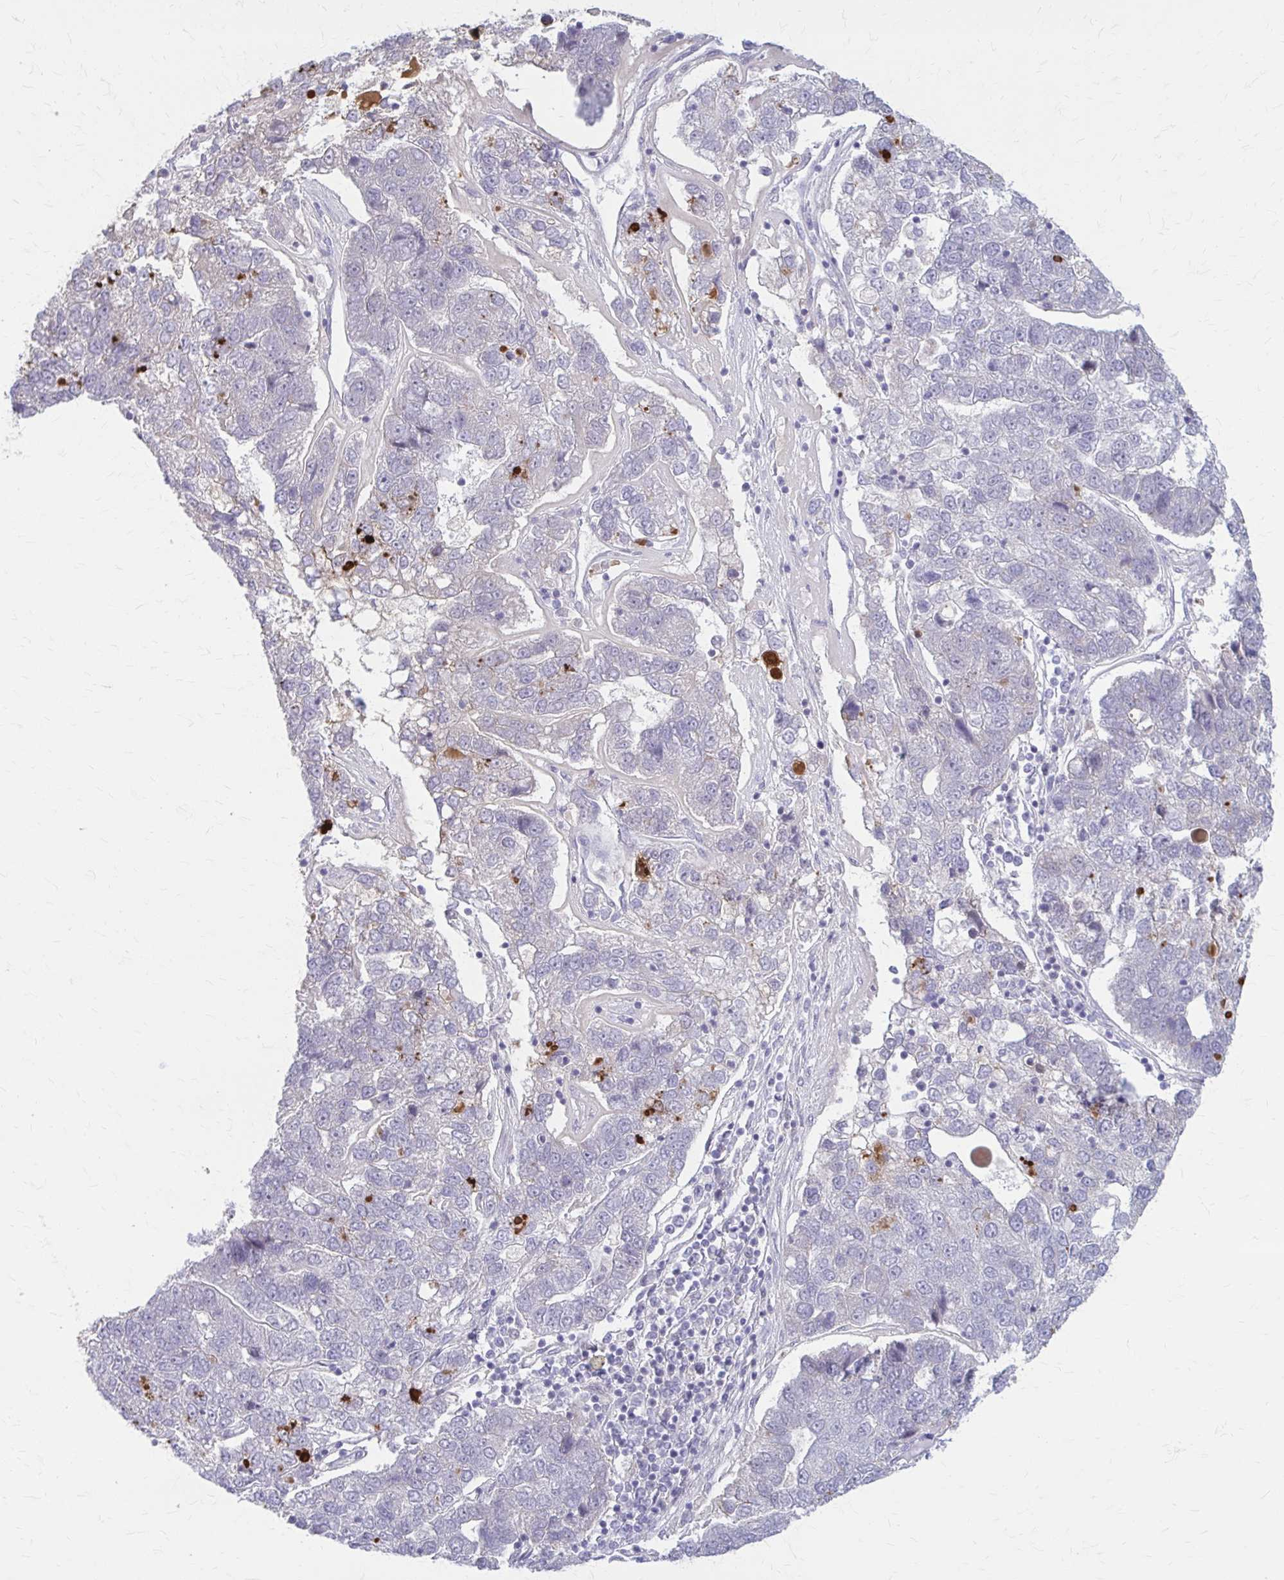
{"staining": {"intensity": "negative", "quantity": "none", "location": "none"}, "tissue": "pancreatic cancer", "cell_type": "Tumor cells", "image_type": "cancer", "snomed": [{"axis": "morphology", "description": "Adenocarcinoma, NOS"}, {"axis": "topography", "description": "Pancreas"}], "caption": "Photomicrograph shows no protein expression in tumor cells of pancreatic cancer (adenocarcinoma) tissue.", "gene": "SERPIND1", "patient": {"sex": "female", "age": 61}}